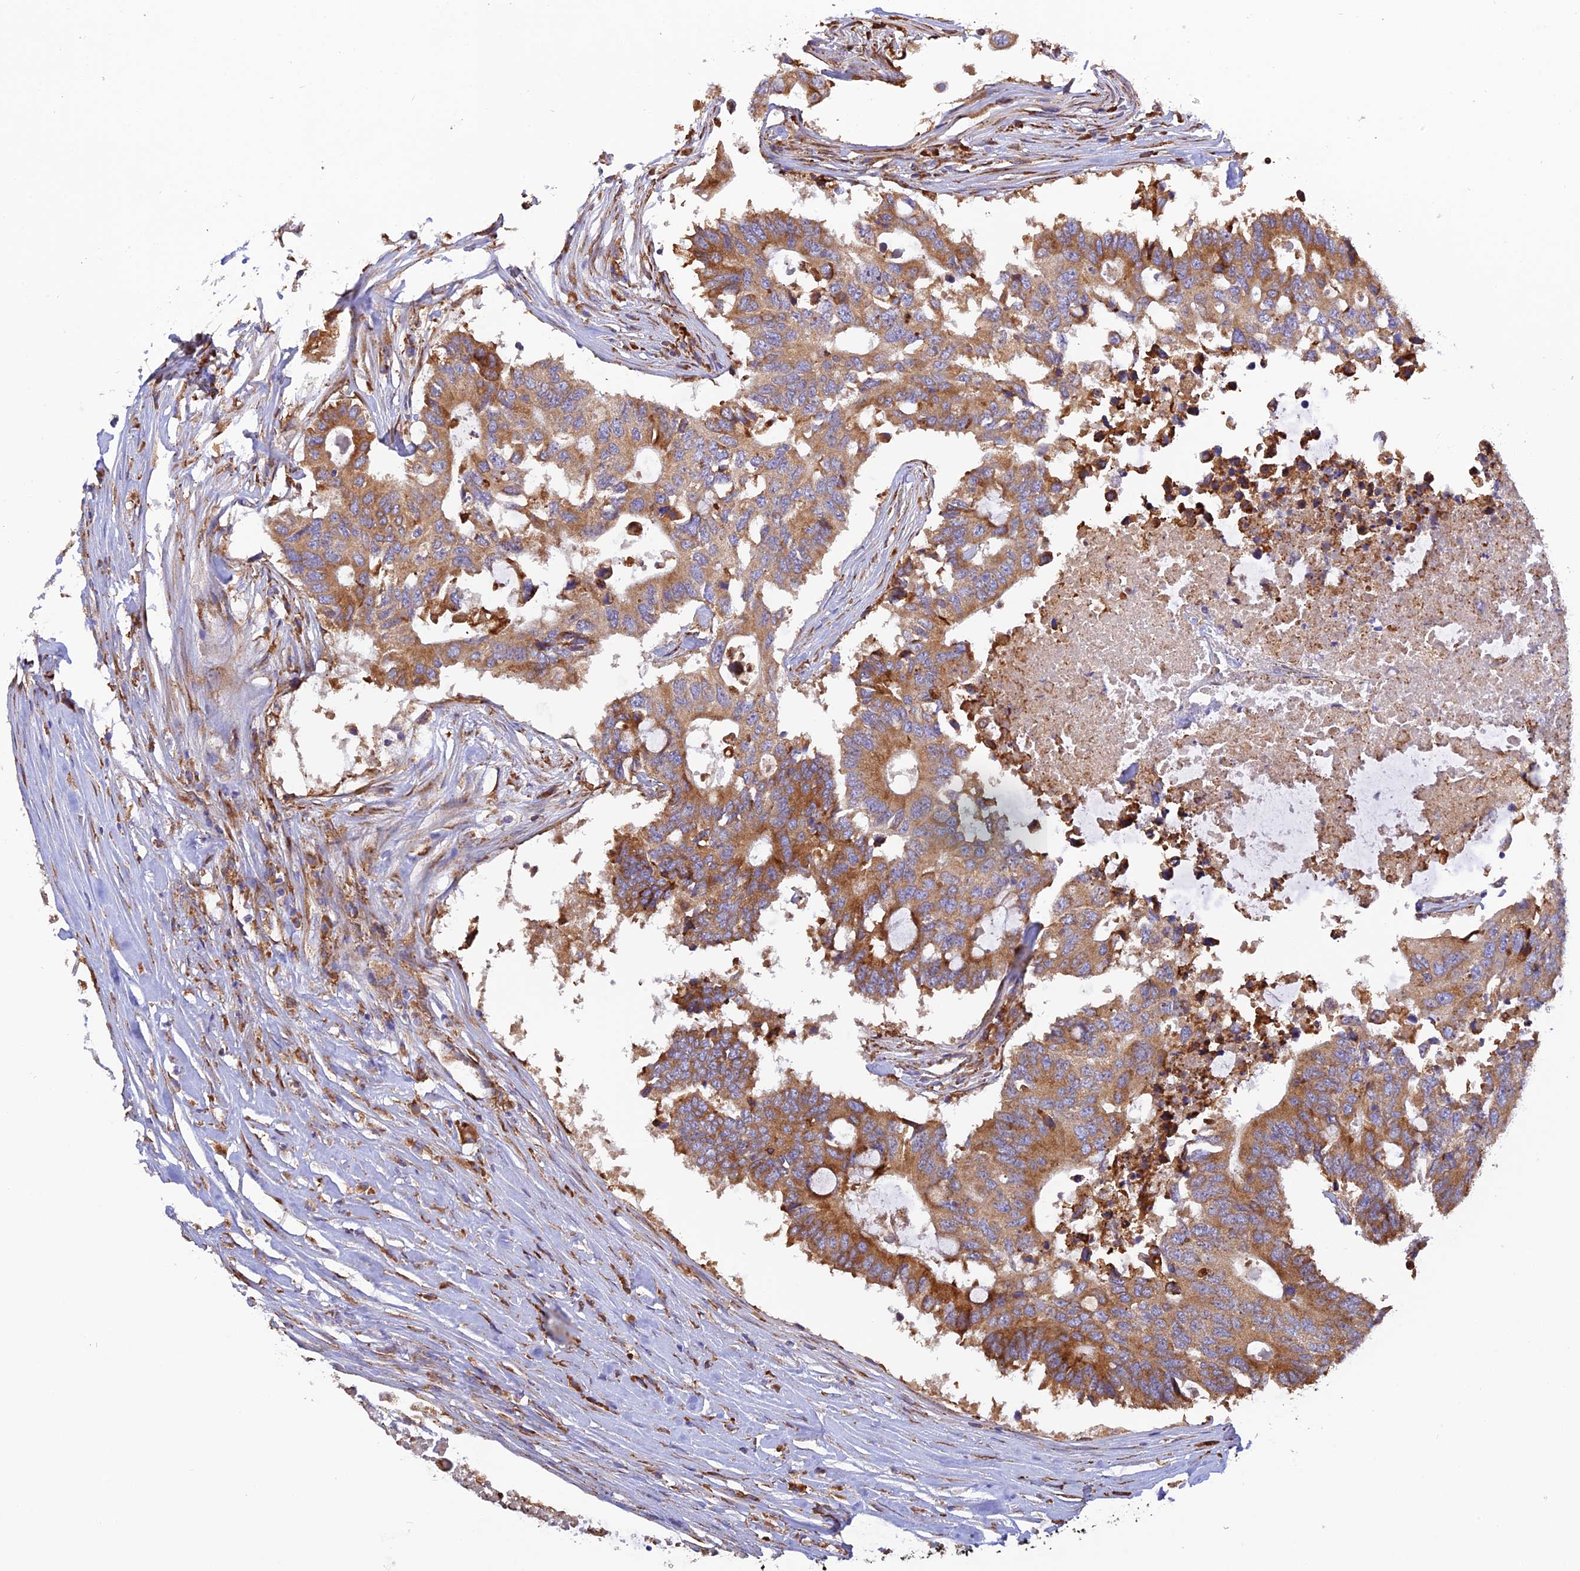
{"staining": {"intensity": "moderate", "quantity": ">75%", "location": "cytoplasmic/membranous"}, "tissue": "colorectal cancer", "cell_type": "Tumor cells", "image_type": "cancer", "snomed": [{"axis": "morphology", "description": "Adenocarcinoma, NOS"}, {"axis": "topography", "description": "Colon"}], "caption": "Protein expression analysis of adenocarcinoma (colorectal) exhibits moderate cytoplasmic/membranous expression in approximately >75% of tumor cells.", "gene": "RPL5", "patient": {"sex": "male", "age": 71}}